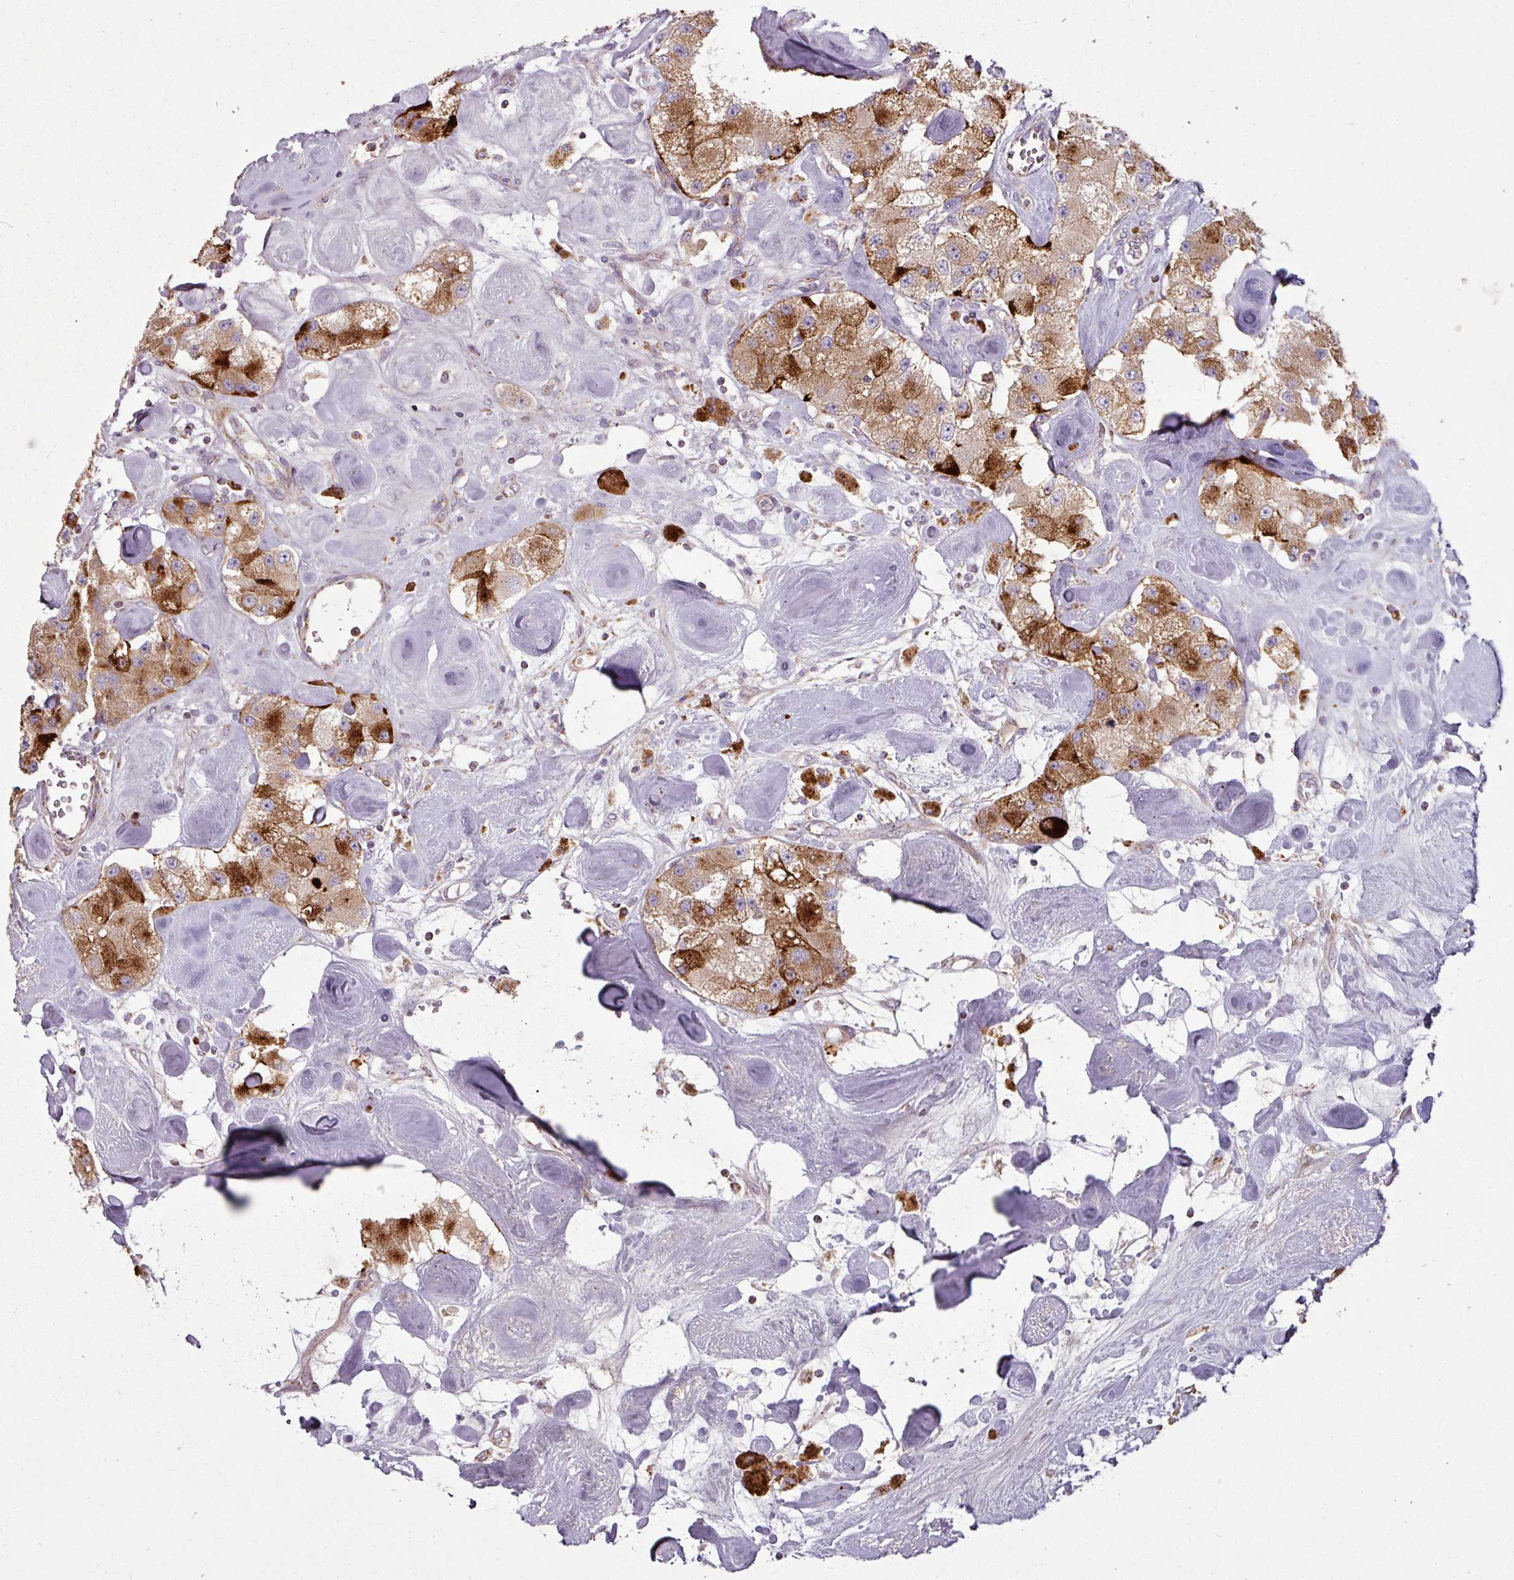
{"staining": {"intensity": "moderate", "quantity": ">75%", "location": "cytoplasmic/membranous"}, "tissue": "carcinoid", "cell_type": "Tumor cells", "image_type": "cancer", "snomed": [{"axis": "morphology", "description": "Carcinoid, malignant, NOS"}, {"axis": "topography", "description": "Pancreas"}], "caption": "IHC of human malignant carcinoid reveals medium levels of moderate cytoplasmic/membranous expression in approximately >75% of tumor cells.", "gene": "SQOR", "patient": {"sex": "male", "age": 41}}